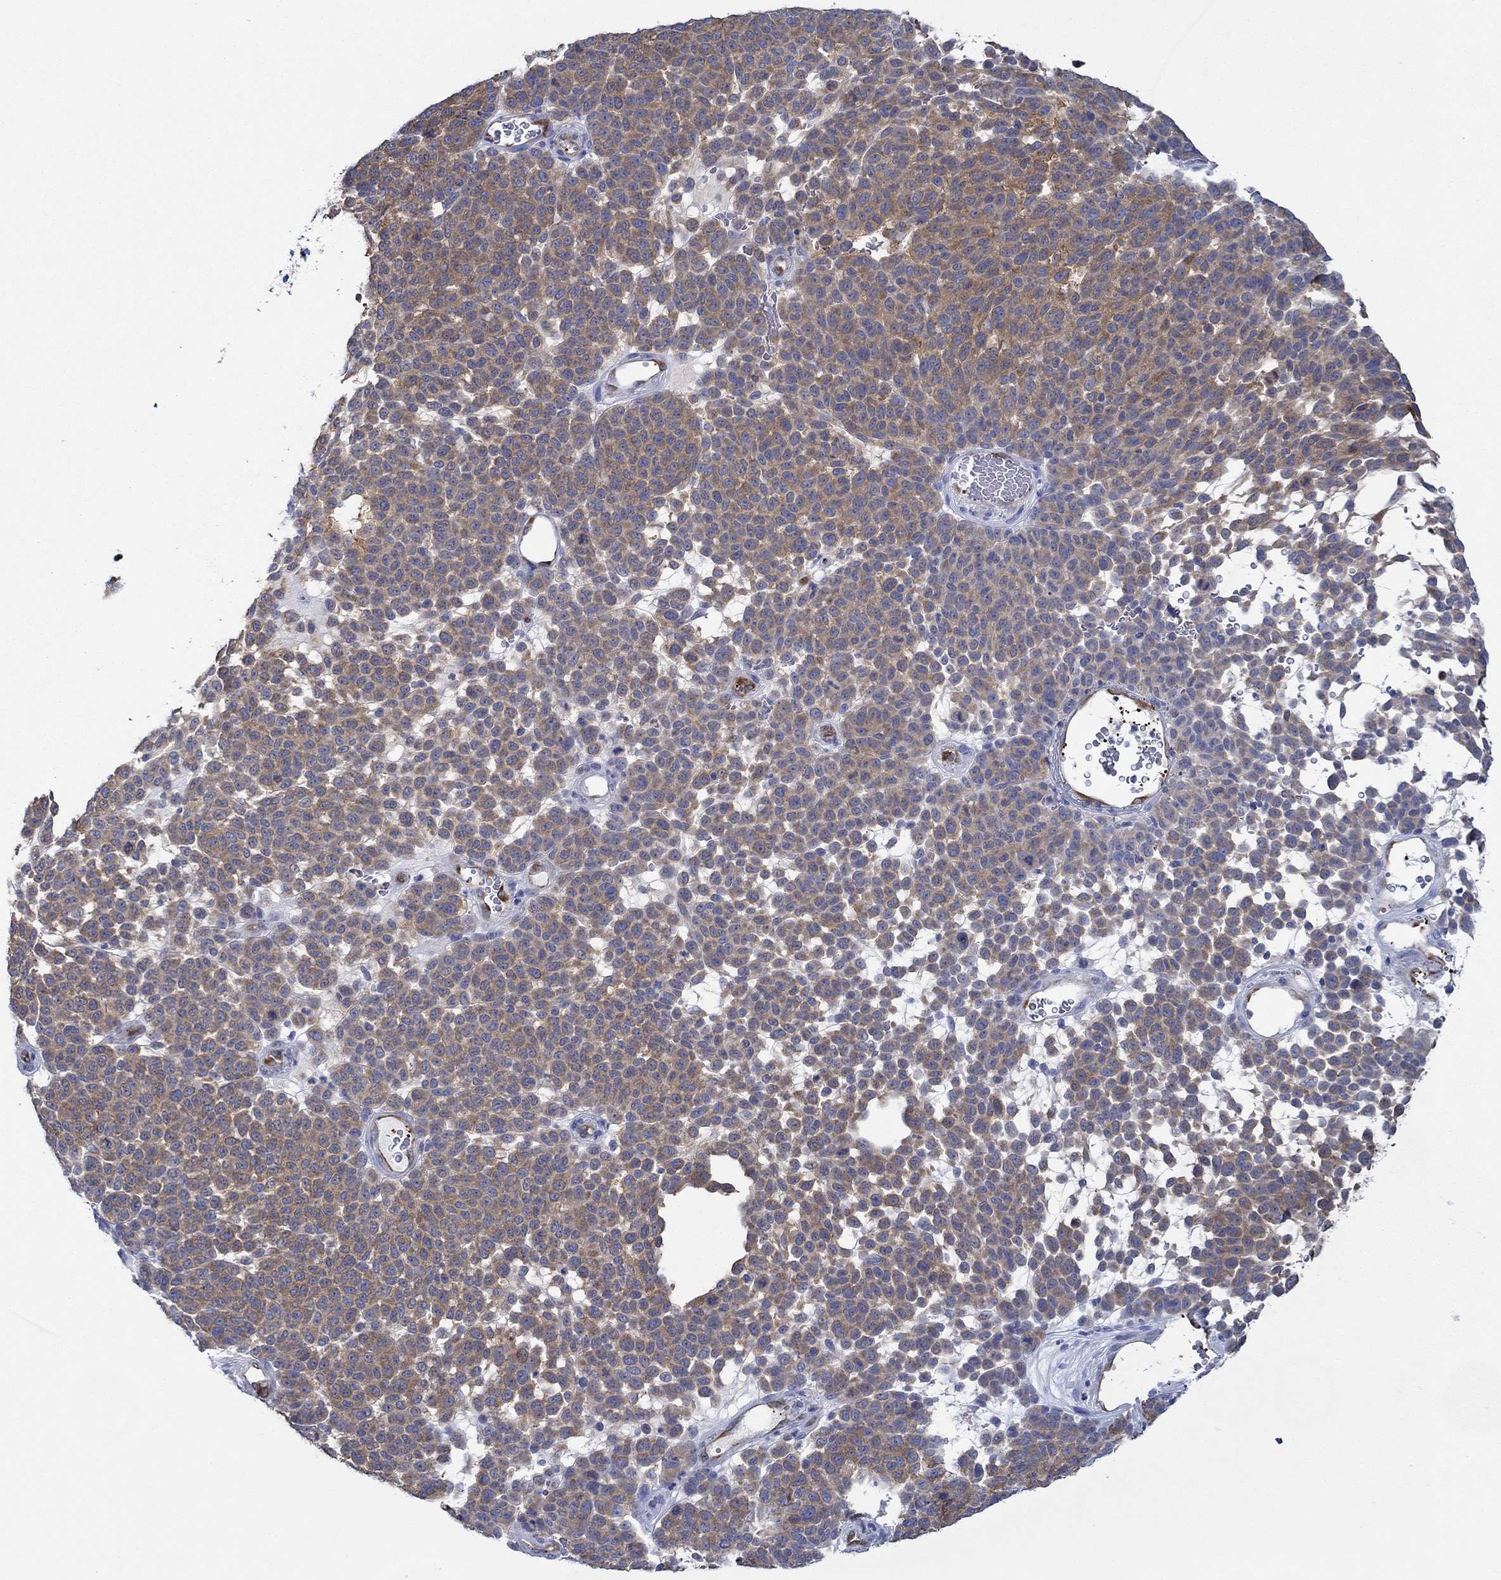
{"staining": {"intensity": "moderate", "quantity": "25%-75%", "location": "cytoplasmic/membranous"}, "tissue": "melanoma", "cell_type": "Tumor cells", "image_type": "cancer", "snomed": [{"axis": "morphology", "description": "Malignant melanoma, NOS"}, {"axis": "topography", "description": "Skin"}], "caption": "The image displays a brown stain indicating the presence of a protein in the cytoplasmic/membranous of tumor cells in melanoma. (DAB (3,3'-diaminobenzidine) = brown stain, brightfield microscopy at high magnification).", "gene": "SLC27A3", "patient": {"sex": "male", "age": 59}}